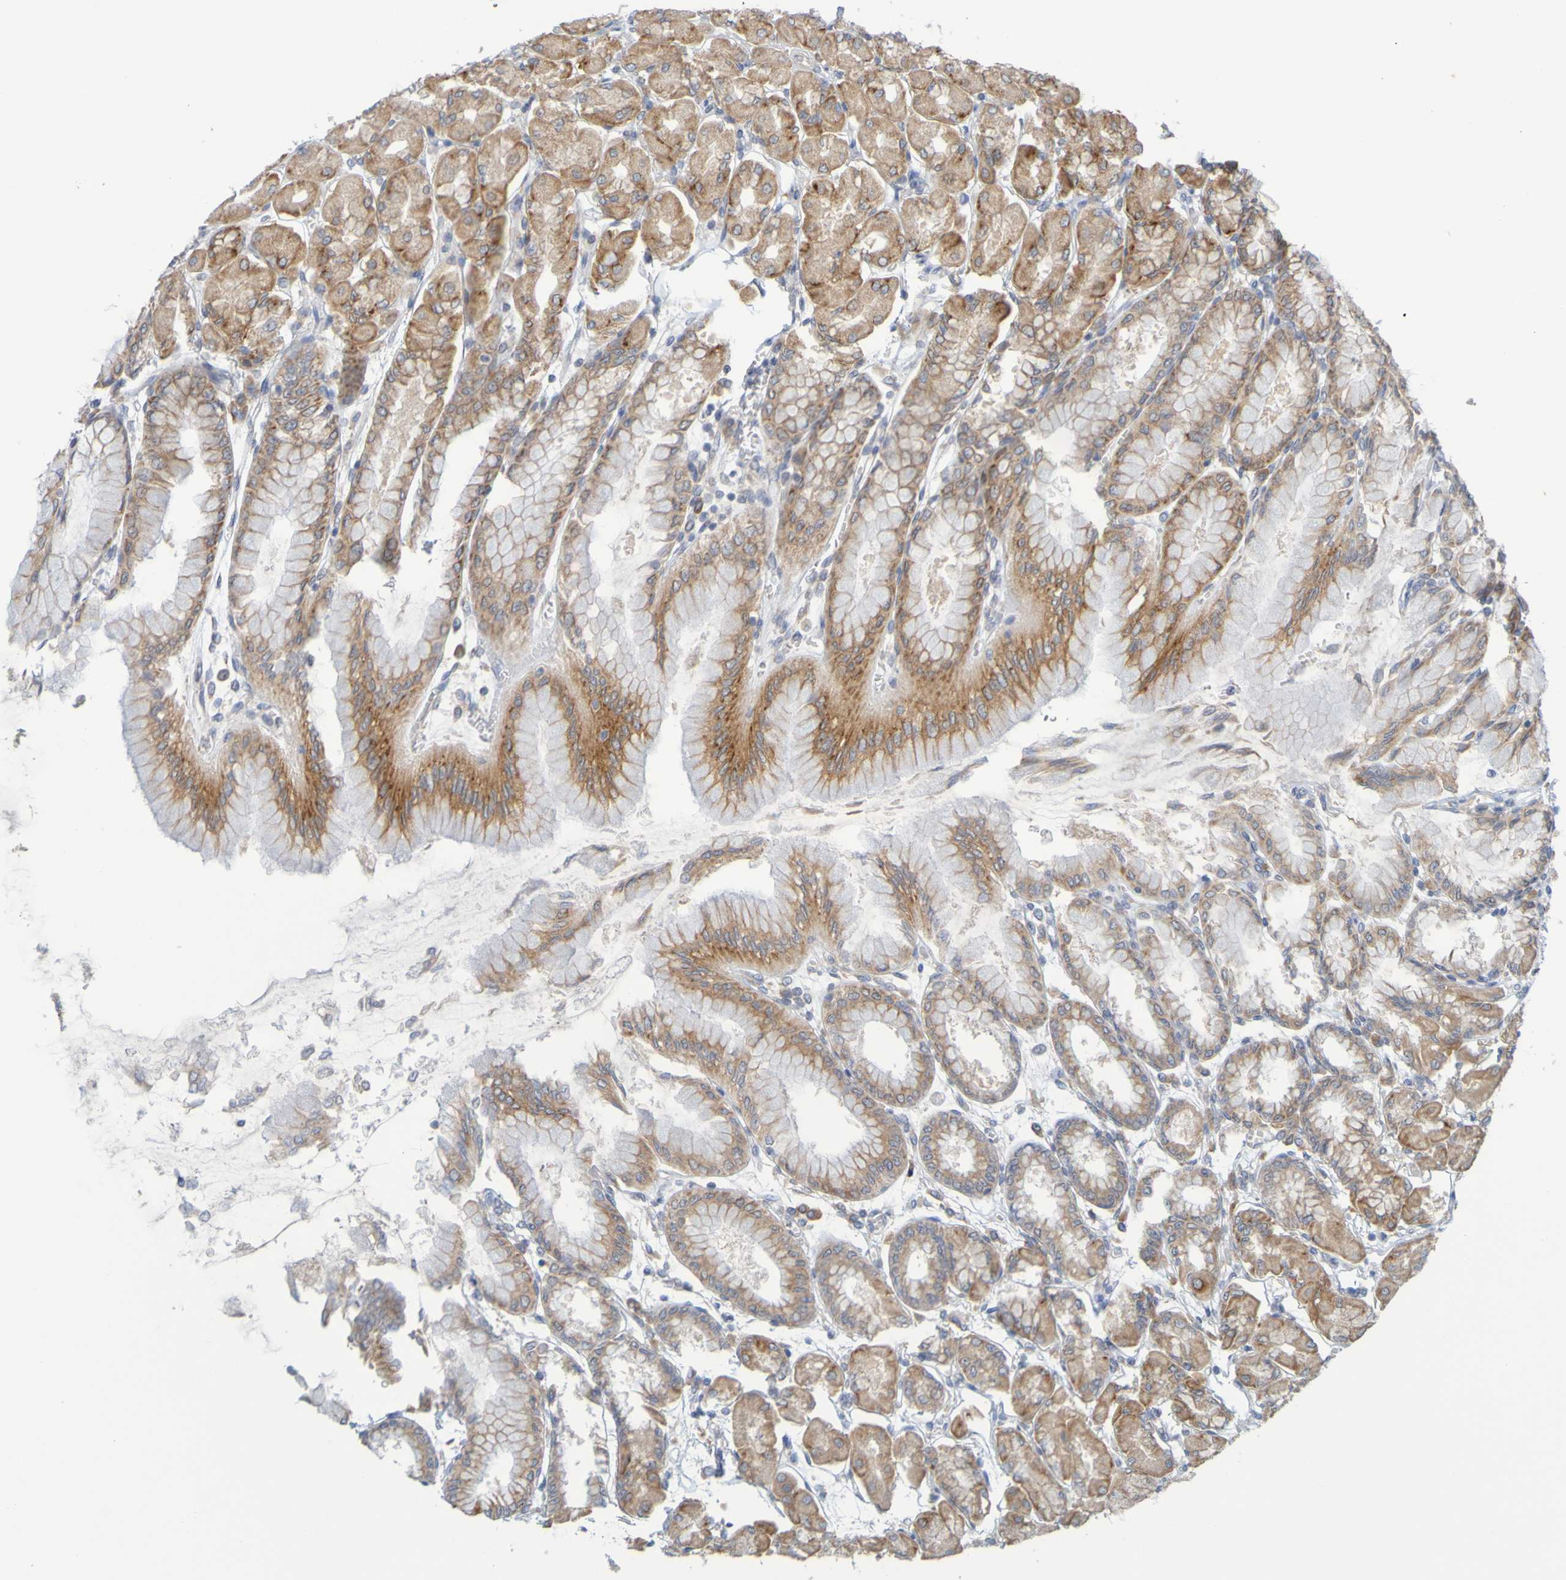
{"staining": {"intensity": "moderate", "quantity": ">75%", "location": "cytoplasmic/membranous"}, "tissue": "stomach", "cell_type": "Glandular cells", "image_type": "normal", "snomed": [{"axis": "morphology", "description": "Normal tissue, NOS"}, {"axis": "topography", "description": "Stomach, upper"}], "caption": "Immunohistochemistry histopathology image of benign human stomach stained for a protein (brown), which reveals medium levels of moderate cytoplasmic/membranous staining in approximately >75% of glandular cells.", "gene": "MOGS", "patient": {"sex": "female", "age": 56}}